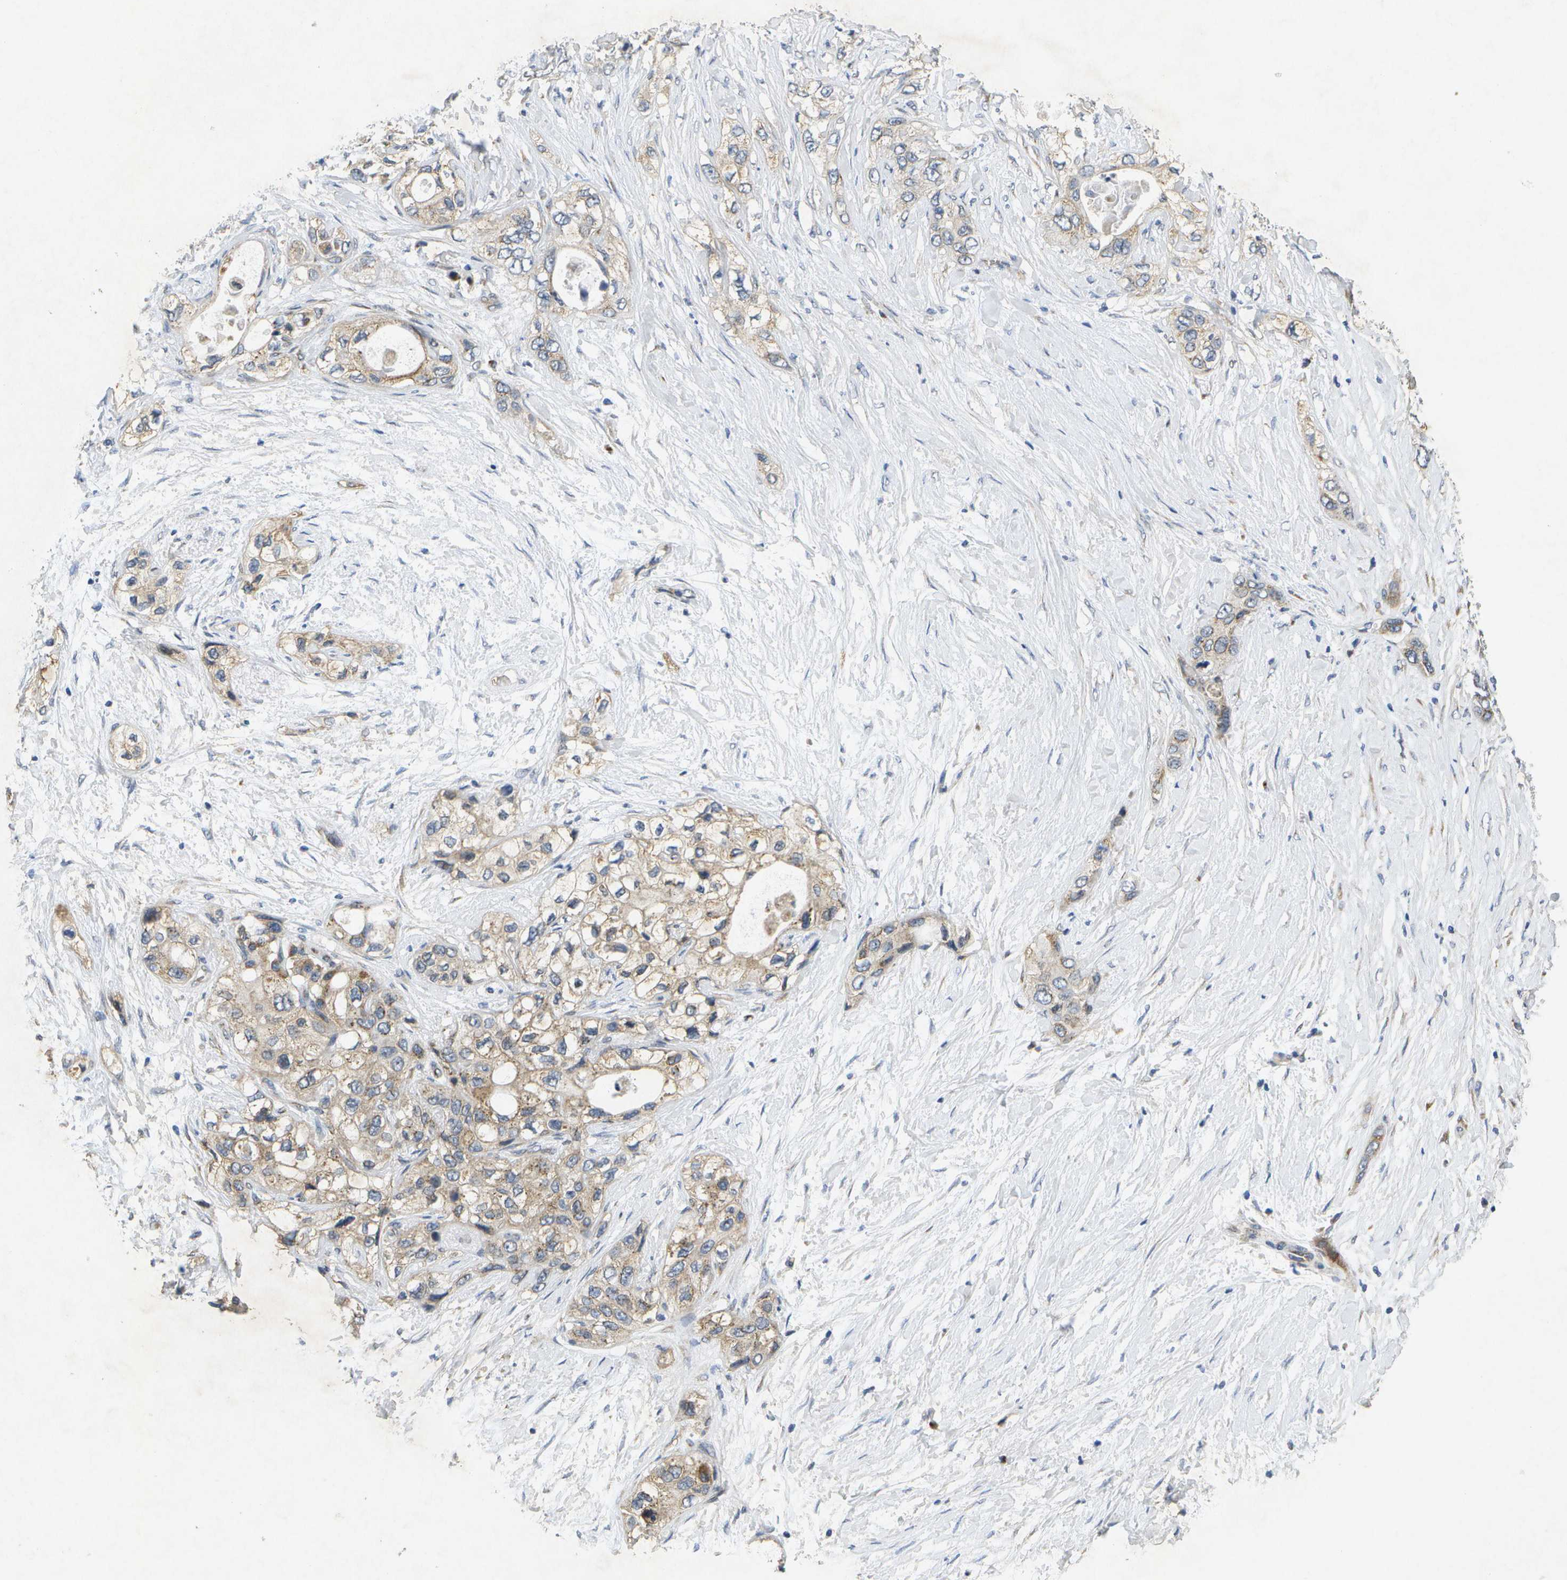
{"staining": {"intensity": "weak", "quantity": "25%-75%", "location": "cytoplasmic/membranous"}, "tissue": "pancreatic cancer", "cell_type": "Tumor cells", "image_type": "cancer", "snomed": [{"axis": "morphology", "description": "Adenocarcinoma, NOS"}, {"axis": "topography", "description": "Pancreas"}], "caption": "Protein staining shows weak cytoplasmic/membranous expression in about 25%-75% of tumor cells in pancreatic cancer.", "gene": "KDELR1", "patient": {"sex": "female", "age": 70}}